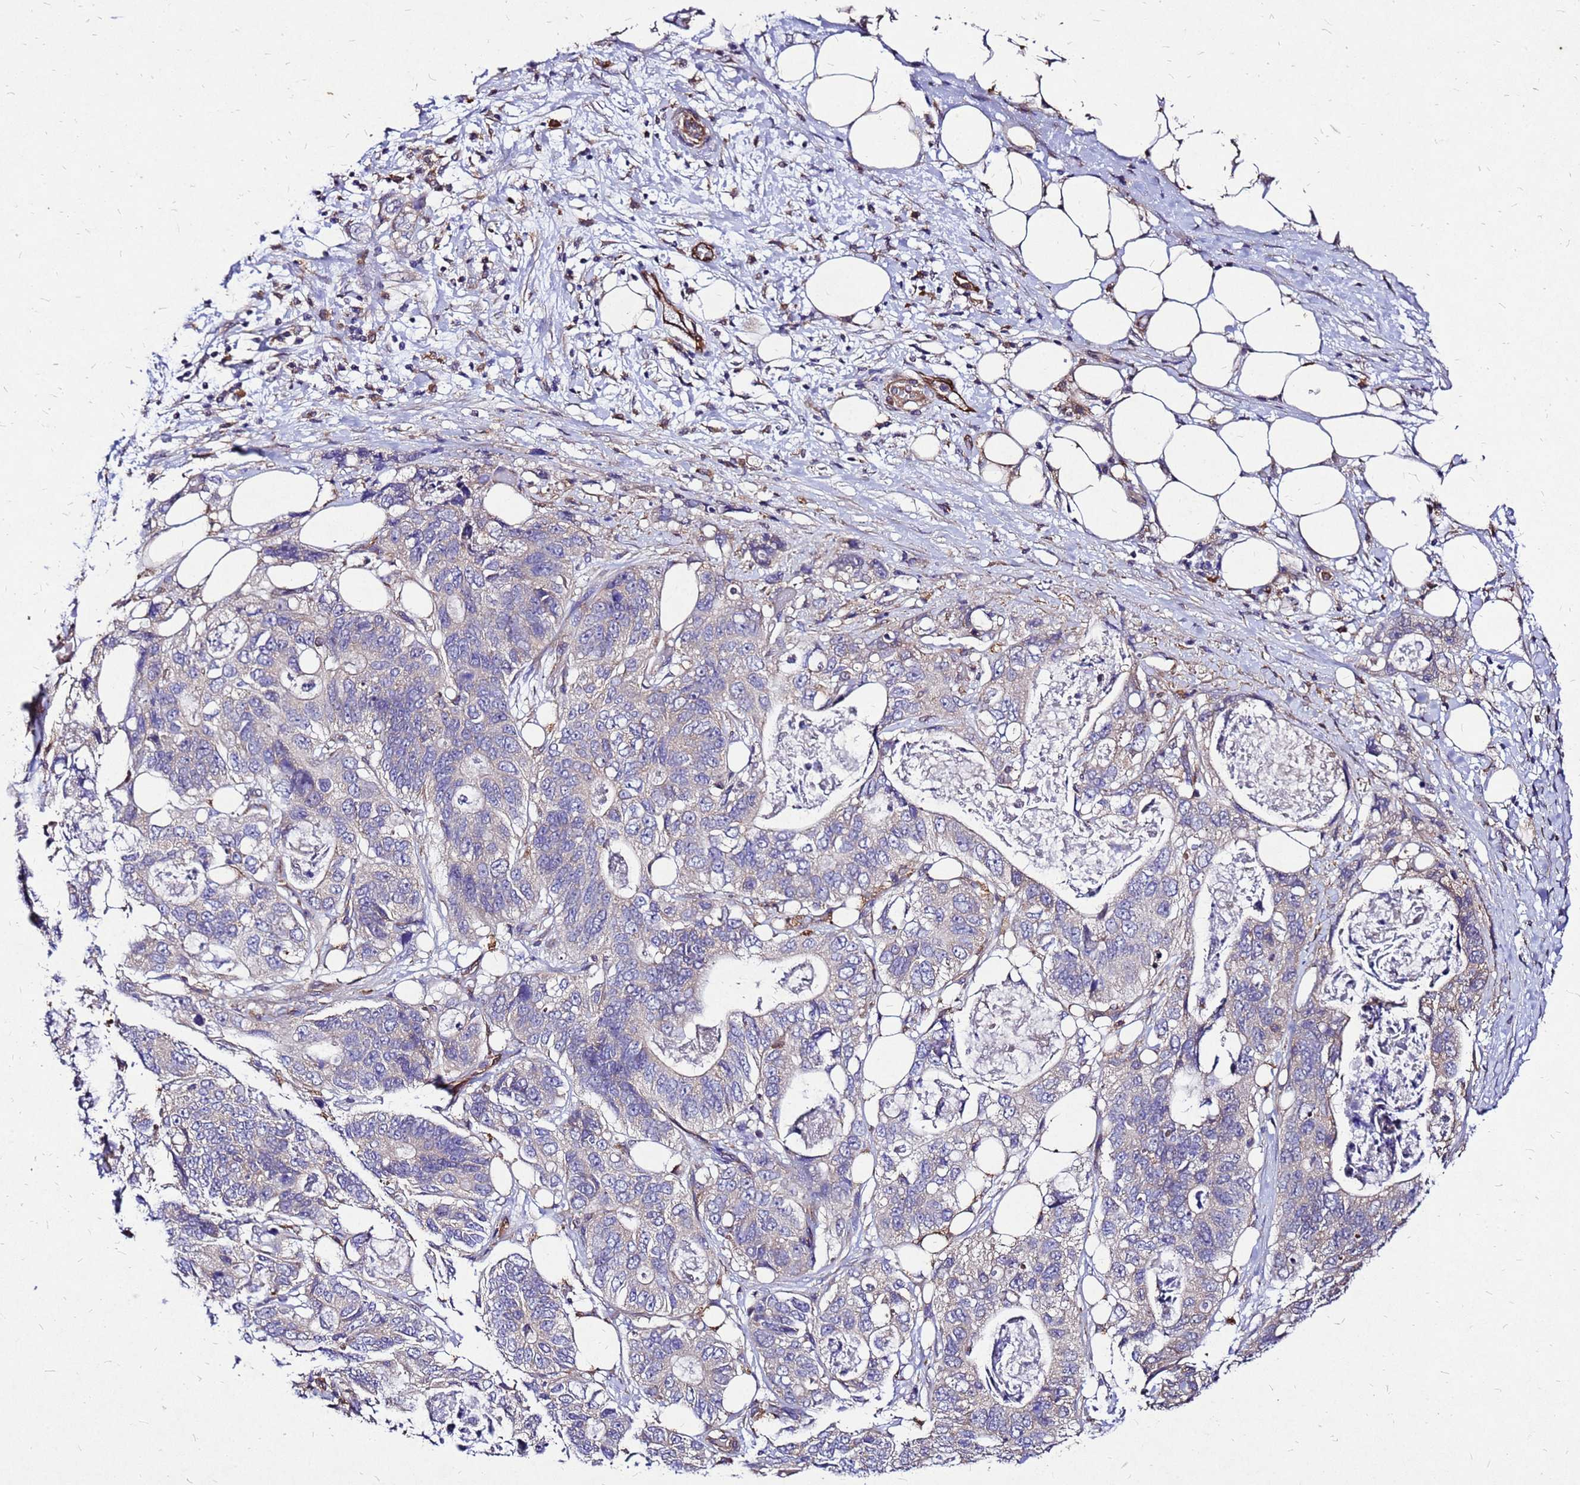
{"staining": {"intensity": "weak", "quantity": "<25%", "location": "cytoplasmic/membranous"}, "tissue": "stomach cancer", "cell_type": "Tumor cells", "image_type": "cancer", "snomed": [{"axis": "morphology", "description": "Adenocarcinoma, NOS"}, {"axis": "topography", "description": "Stomach"}], "caption": "There is no significant positivity in tumor cells of stomach cancer (adenocarcinoma).", "gene": "DUSP23", "patient": {"sex": "female", "age": 89}}